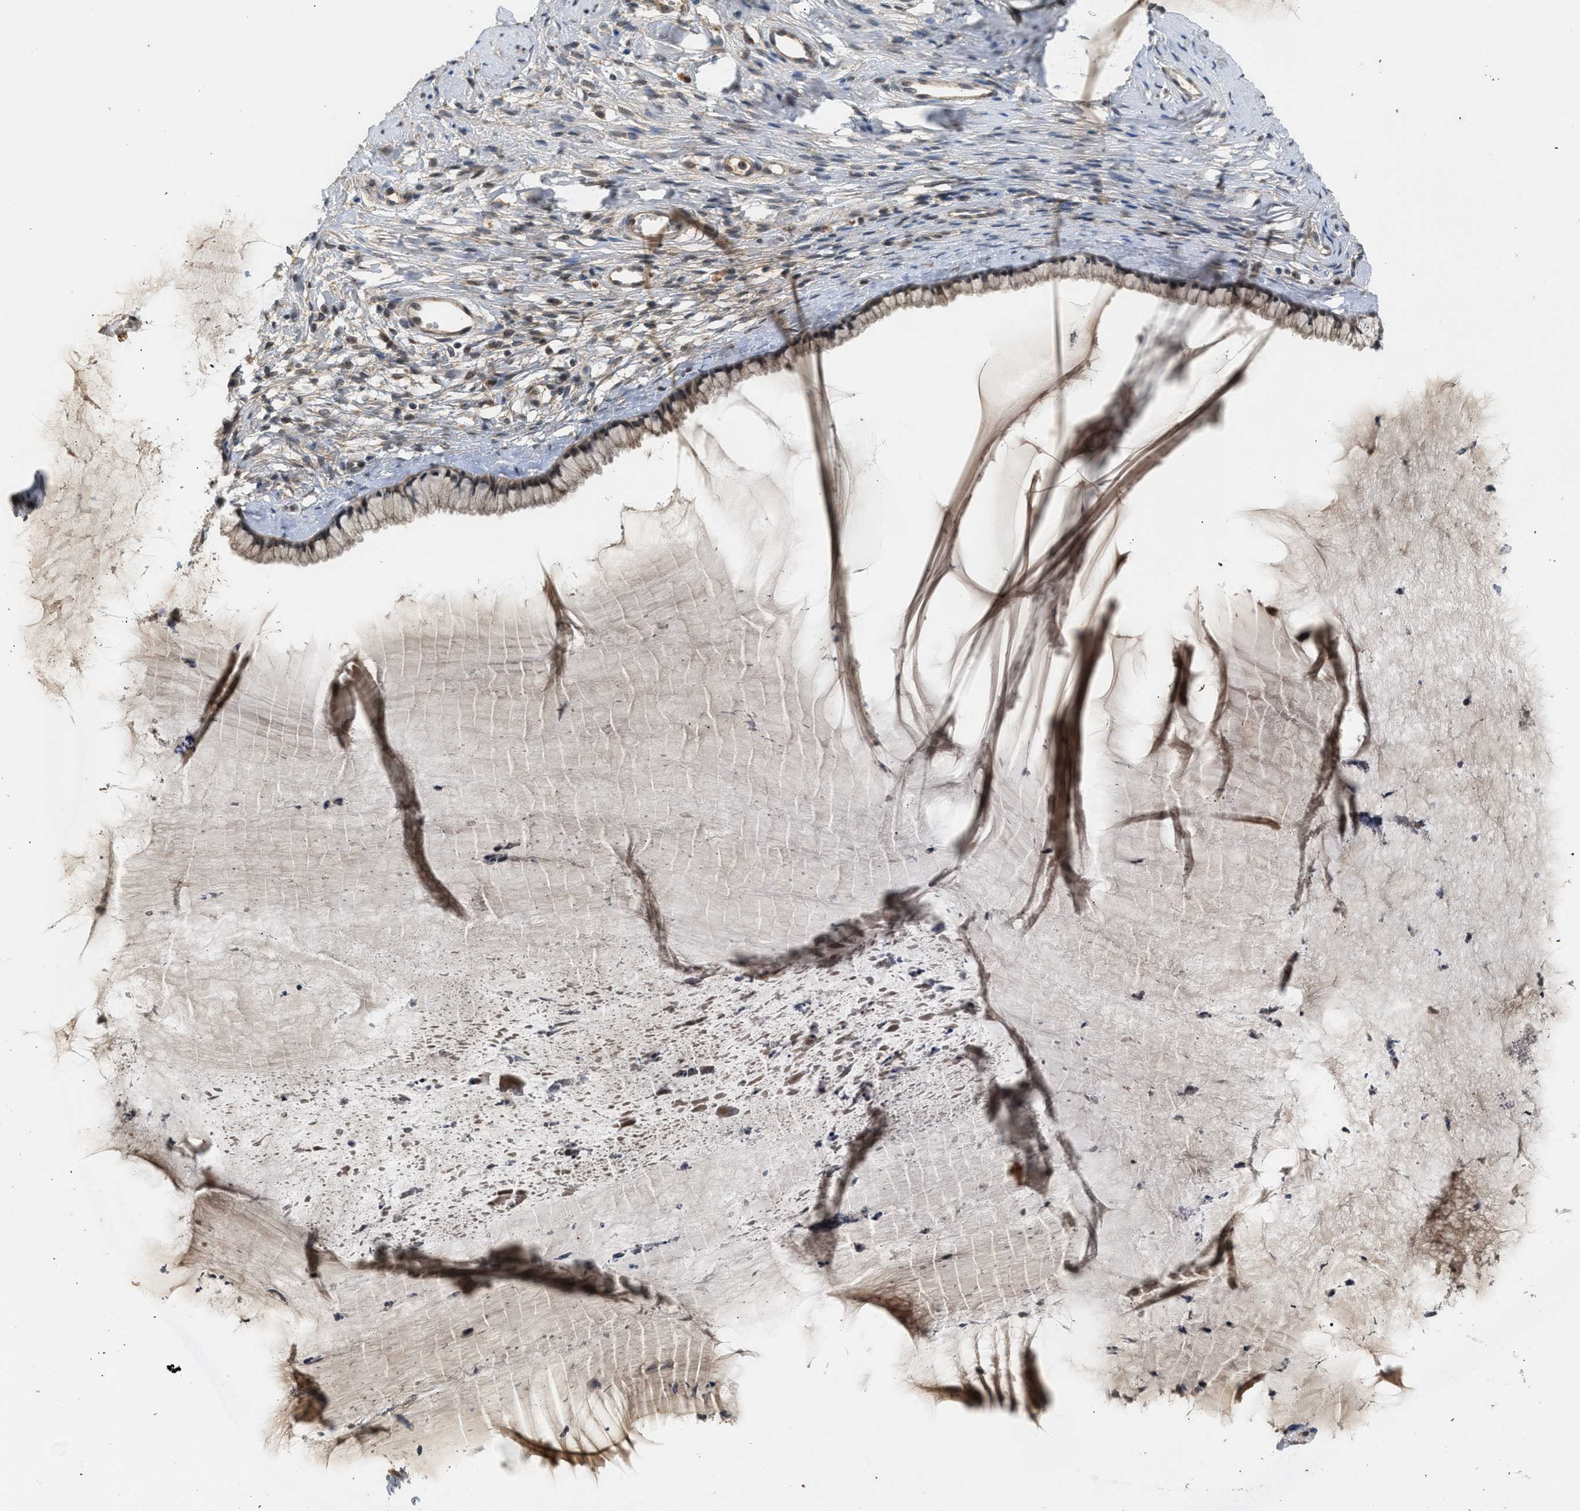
{"staining": {"intensity": "moderate", "quantity": "<25%", "location": "cytoplasmic/membranous"}, "tissue": "cervix", "cell_type": "Glandular cells", "image_type": "normal", "snomed": [{"axis": "morphology", "description": "Normal tissue, NOS"}, {"axis": "topography", "description": "Cervix"}], "caption": "A photomicrograph of human cervix stained for a protein exhibits moderate cytoplasmic/membranous brown staining in glandular cells.", "gene": "ADCY8", "patient": {"sex": "female", "age": 77}}